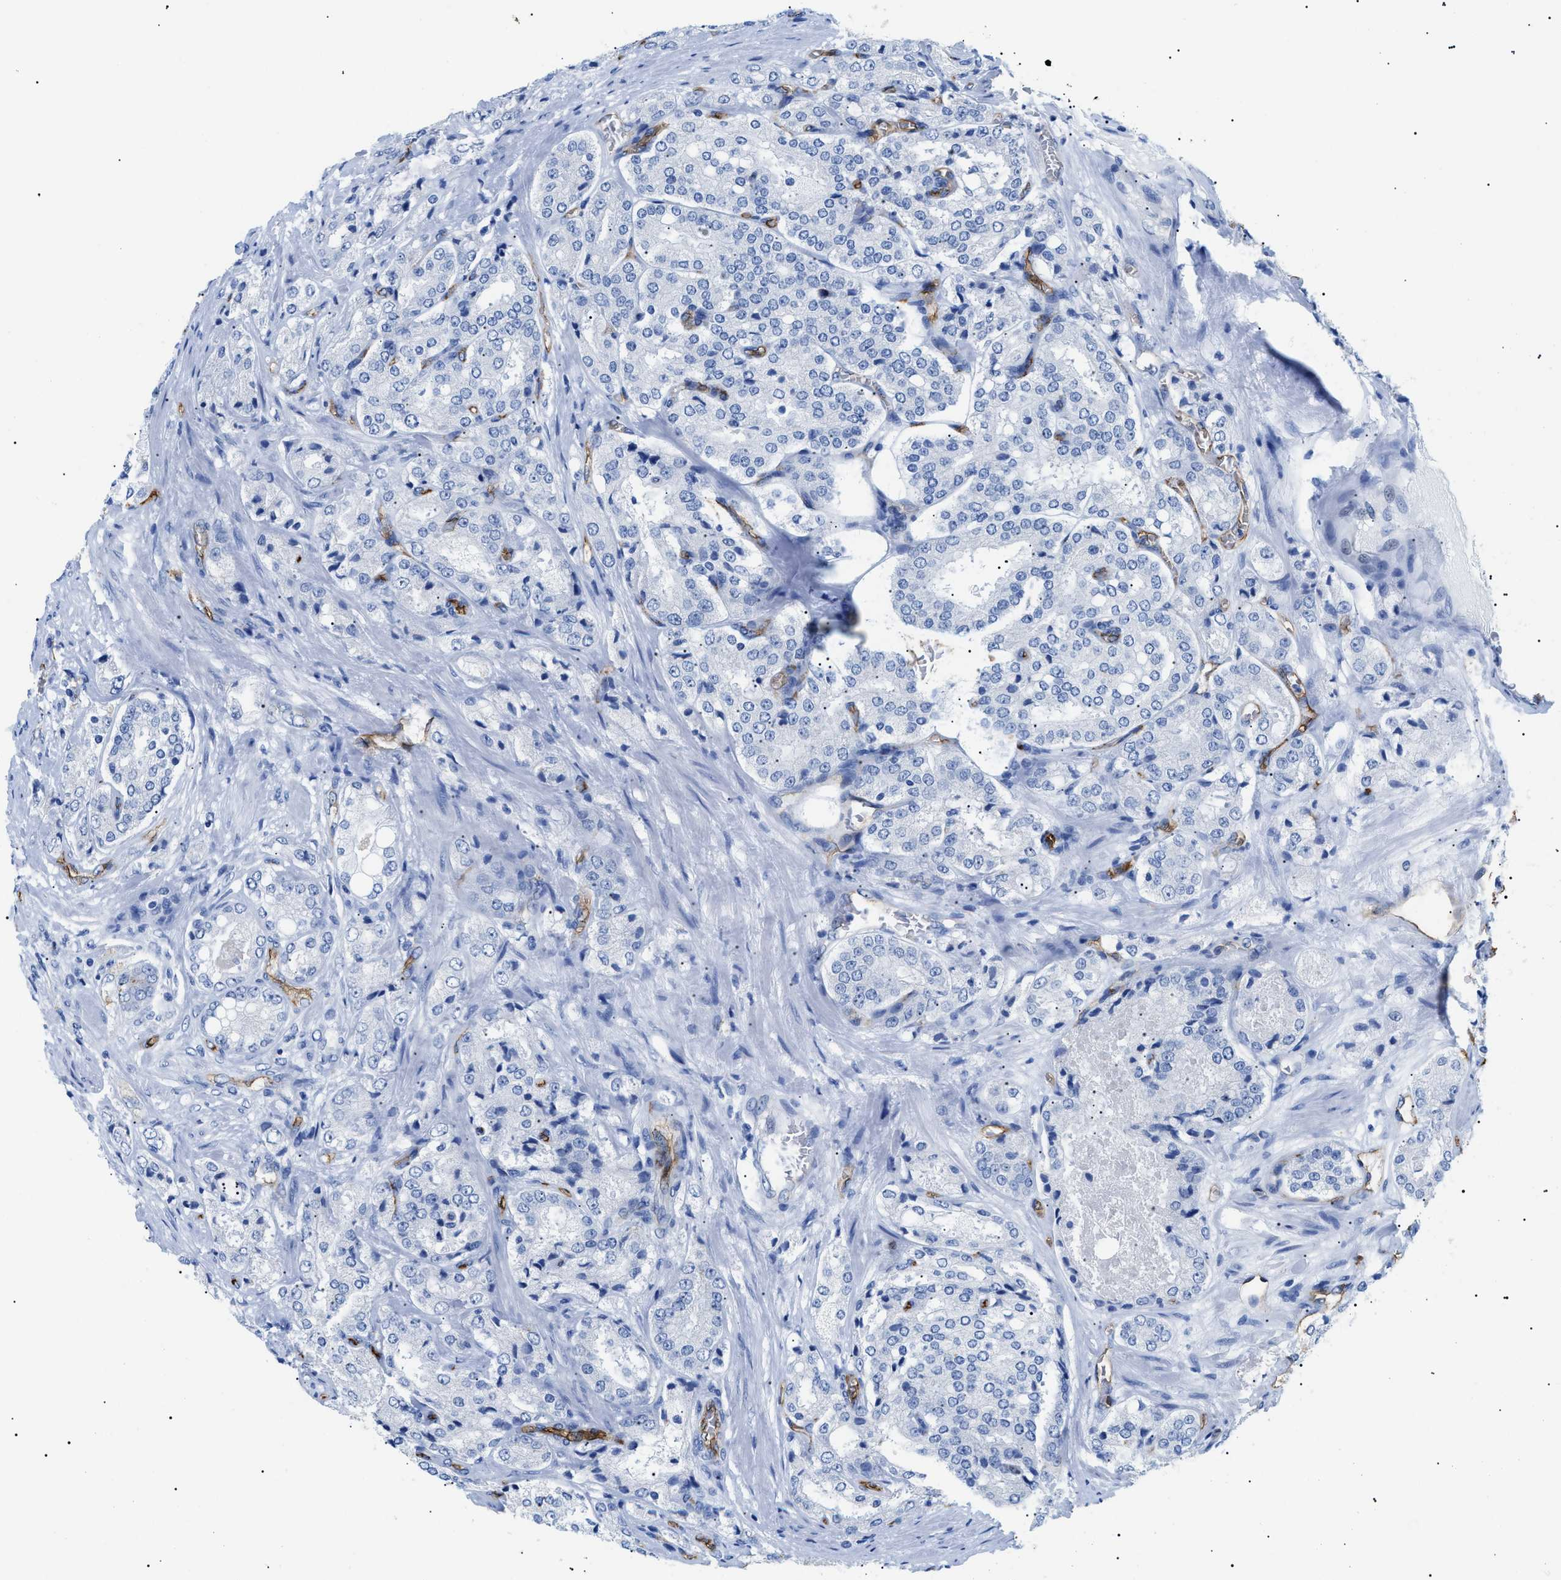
{"staining": {"intensity": "negative", "quantity": "none", "location": "none"}, "tissue": "prostate cancer", "cell_type": "Tumor cells", "image_type": "cancer", "snomed": [{"axis": "morphology", "description": "Adenocarcinoma, High grade"}, {"axis": "topography", "description": "Prostate"}], "caption": "This is a micrograph of immunohistochemistry (IHC) staining of adenocarcinoma (high-grade) (prostate), which shows no staining in tumor cells. (Stains: DAB immunohistochemistry with hematoxylin counter stain, Microscopy: brightfield microscopy at high magnification).", "gene": "PODXL", "patient": {"sex": "male", "age": 65}}